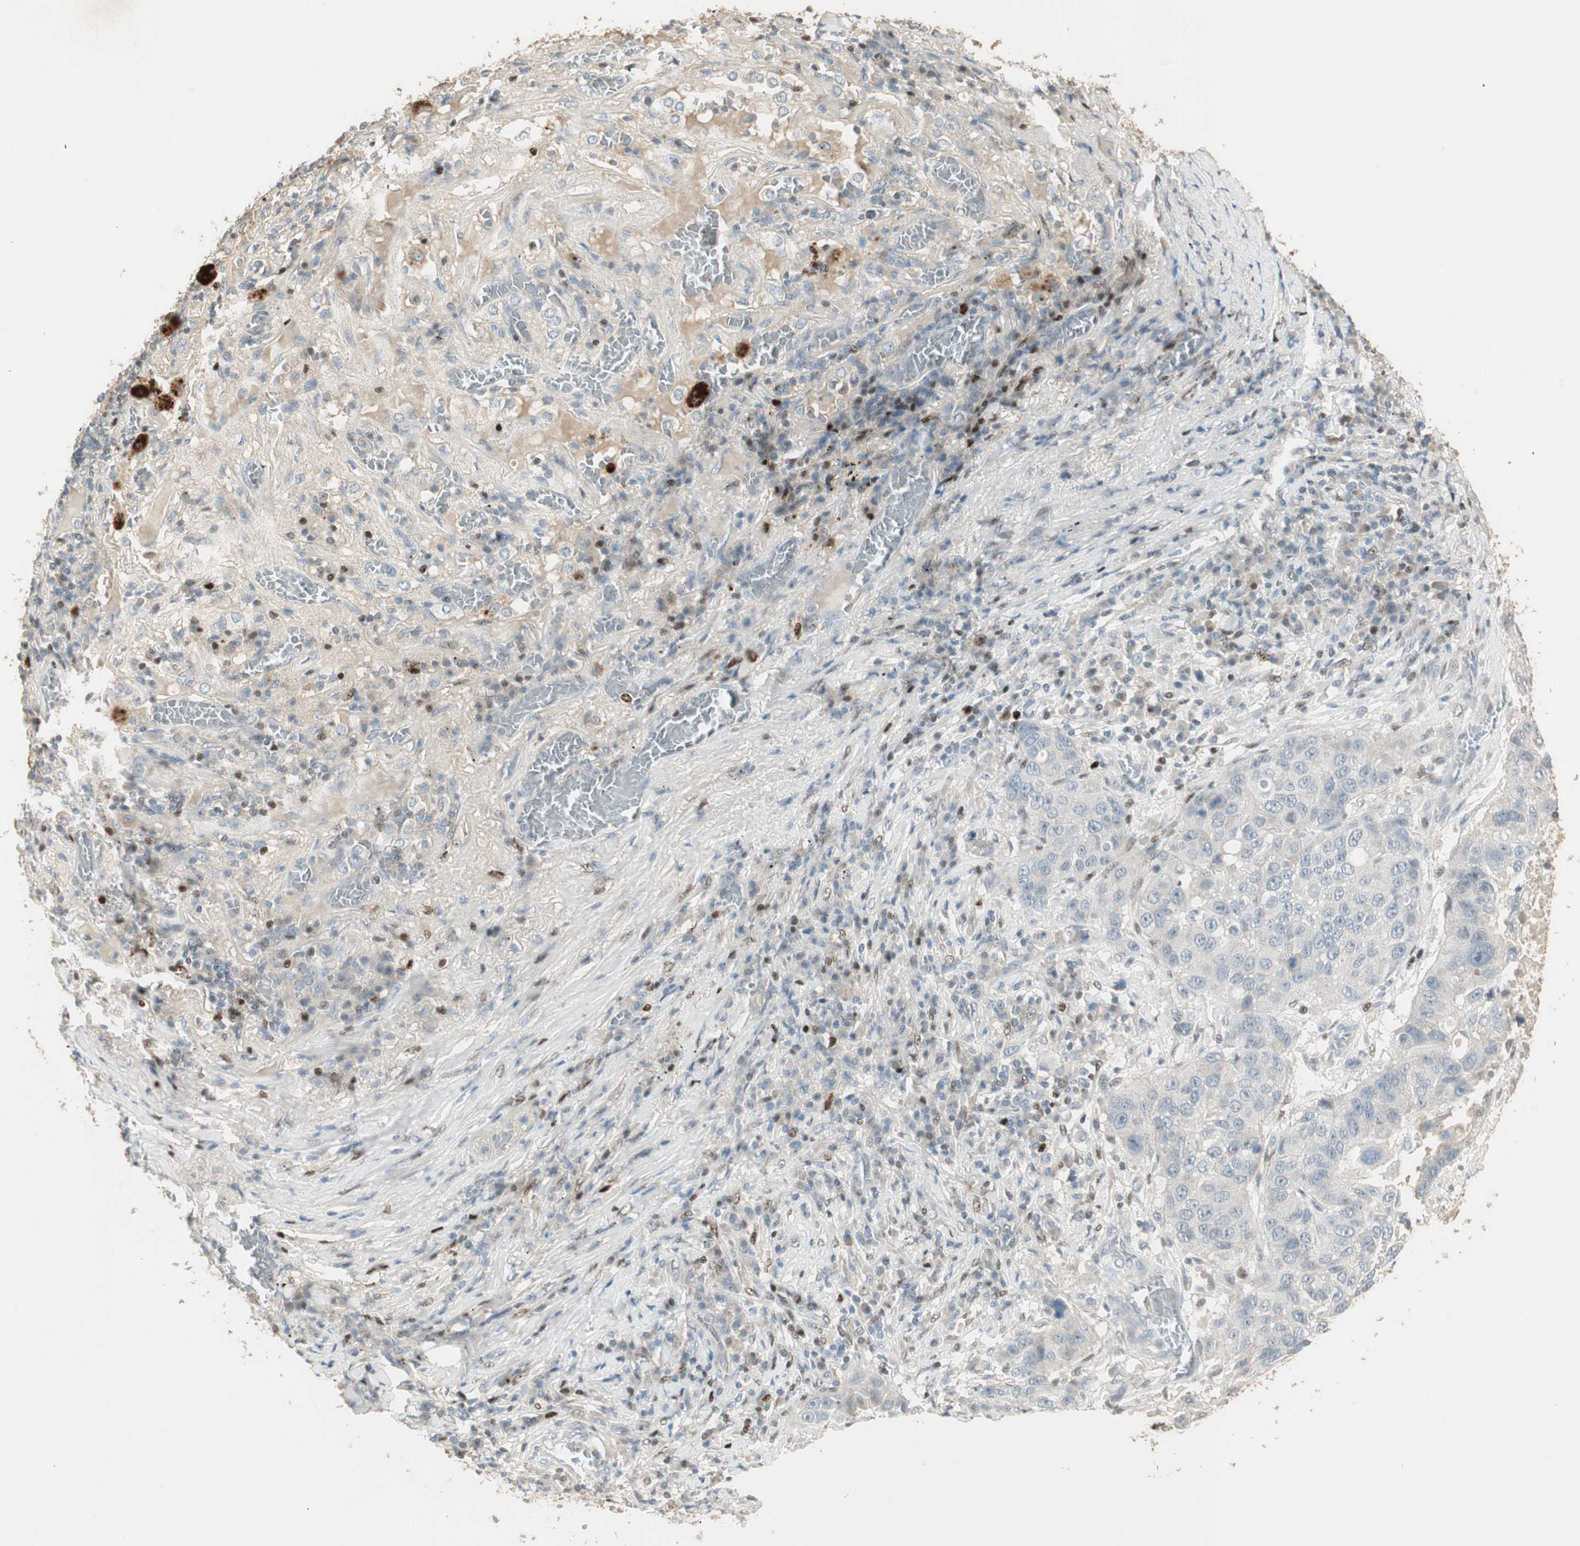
{"staining": {"intensity": "negative", "quantity": "none", "location": "none"}, "tissue": "lung cancer", "cell_type": "Tumor cells", "image_type": "cancer", "snomed": [{"axis": "morphology", "description": "Squamous cell carcinoma, NOS"}, {"axis": "topography", "description": "Lung"}], "caption": "DAB immunohistochemical staining of human lung cancer (squamous cell carcinoma) displays no significant staining in tumor cells.", "gene": "RUNX2", "patient": {"sex": "male", "age": 57}}